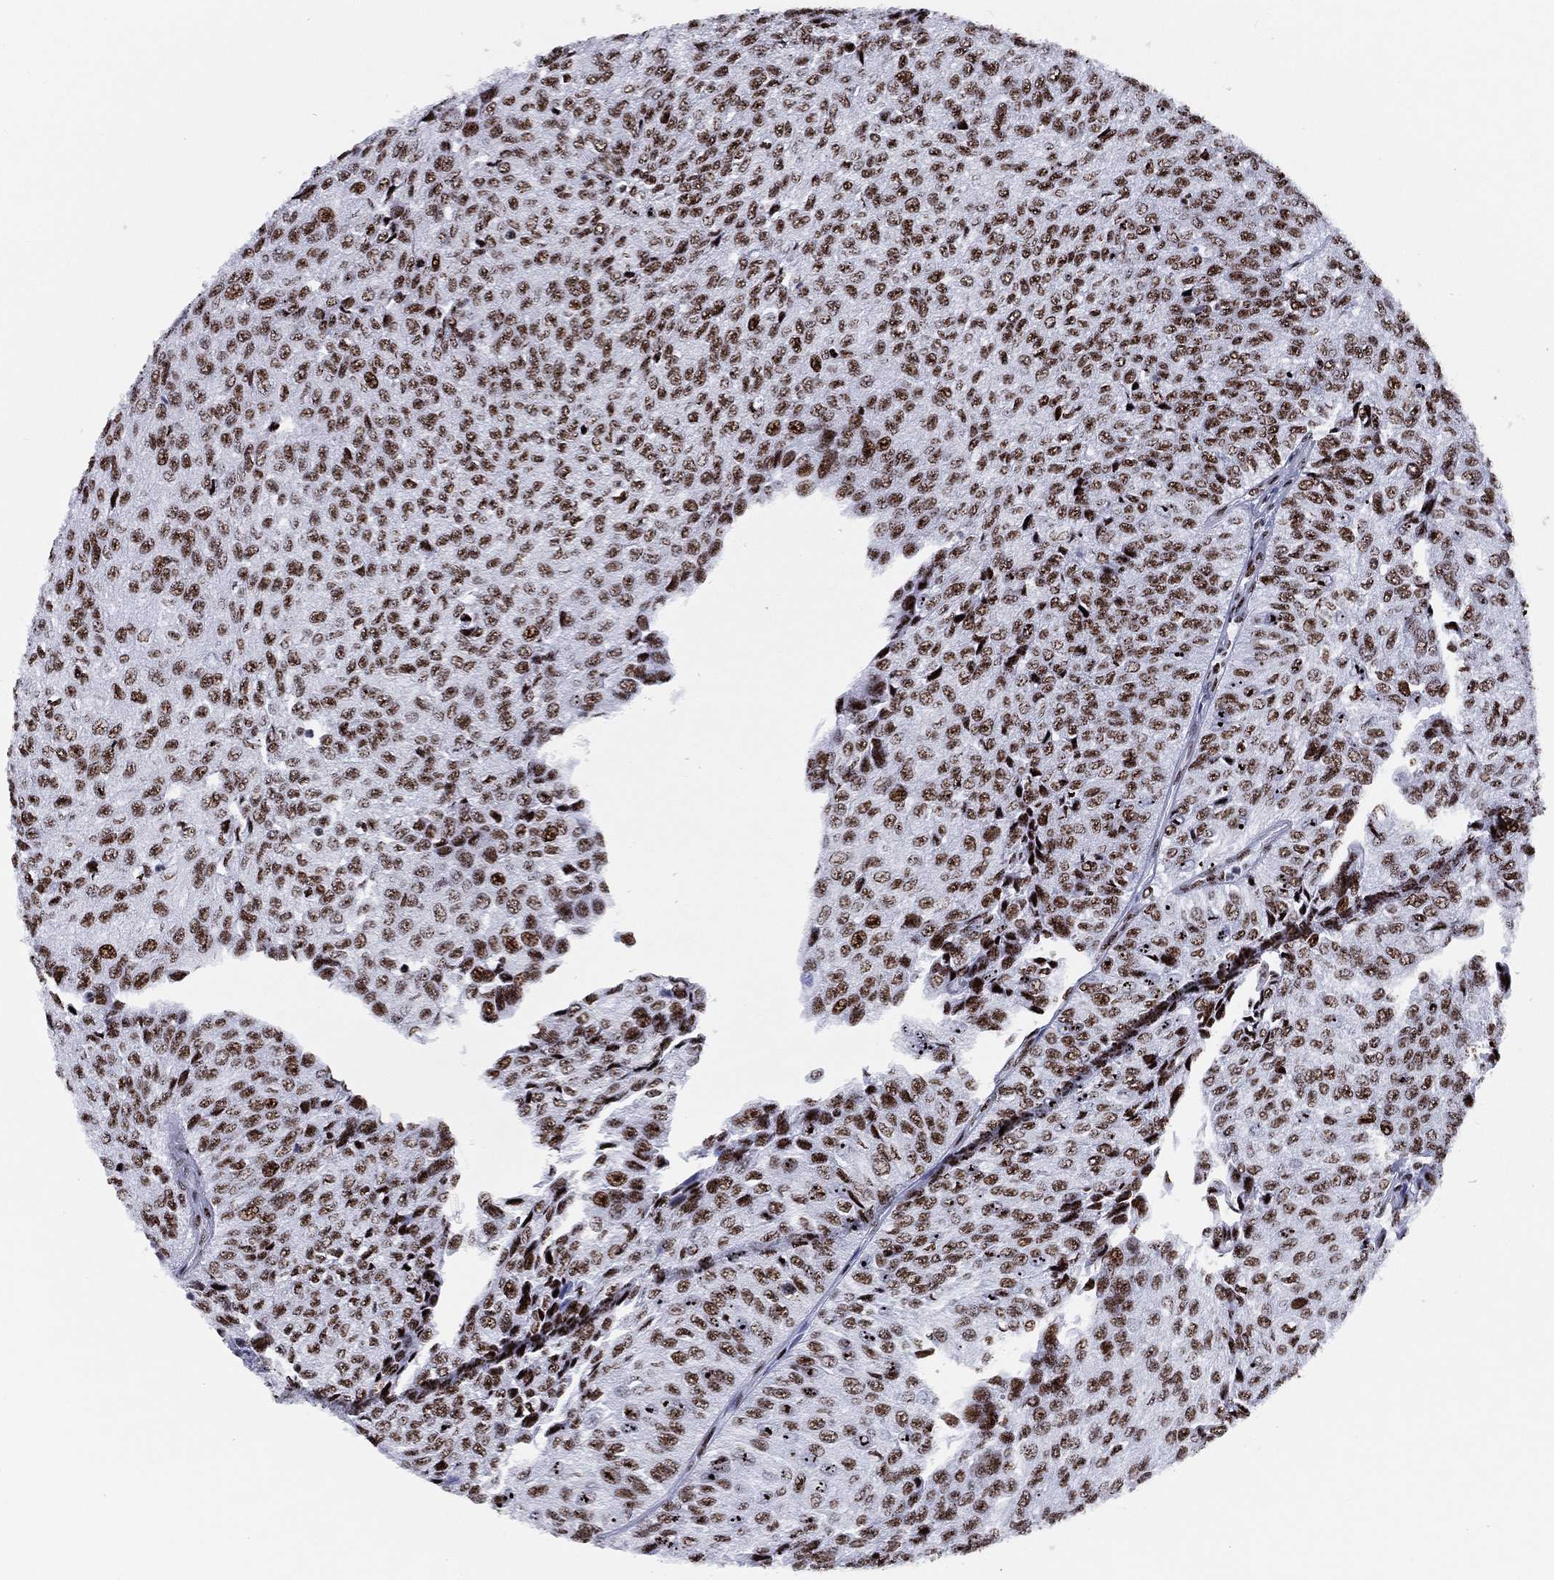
{"staining": {"intensity": "strong", "quantity": ">75%", "location": "nuclear"}, "tissue": "urothelial cancer", "cell_type": "Tumor cells", "image_type": "cancer", "snomed": [{"axis": "morphology", "description": "Urothelial carcinoma, Low grade"}, {"axis": "topography", "description": "Urinary bladder"}], "caption": "This image demonstrates IHC staining of human urothelial cancer, with high strong nuclear expression in about >75% of tumor cells.", "gene": "CYB561D2", "patient": {"sex": "male", "age": 78}}